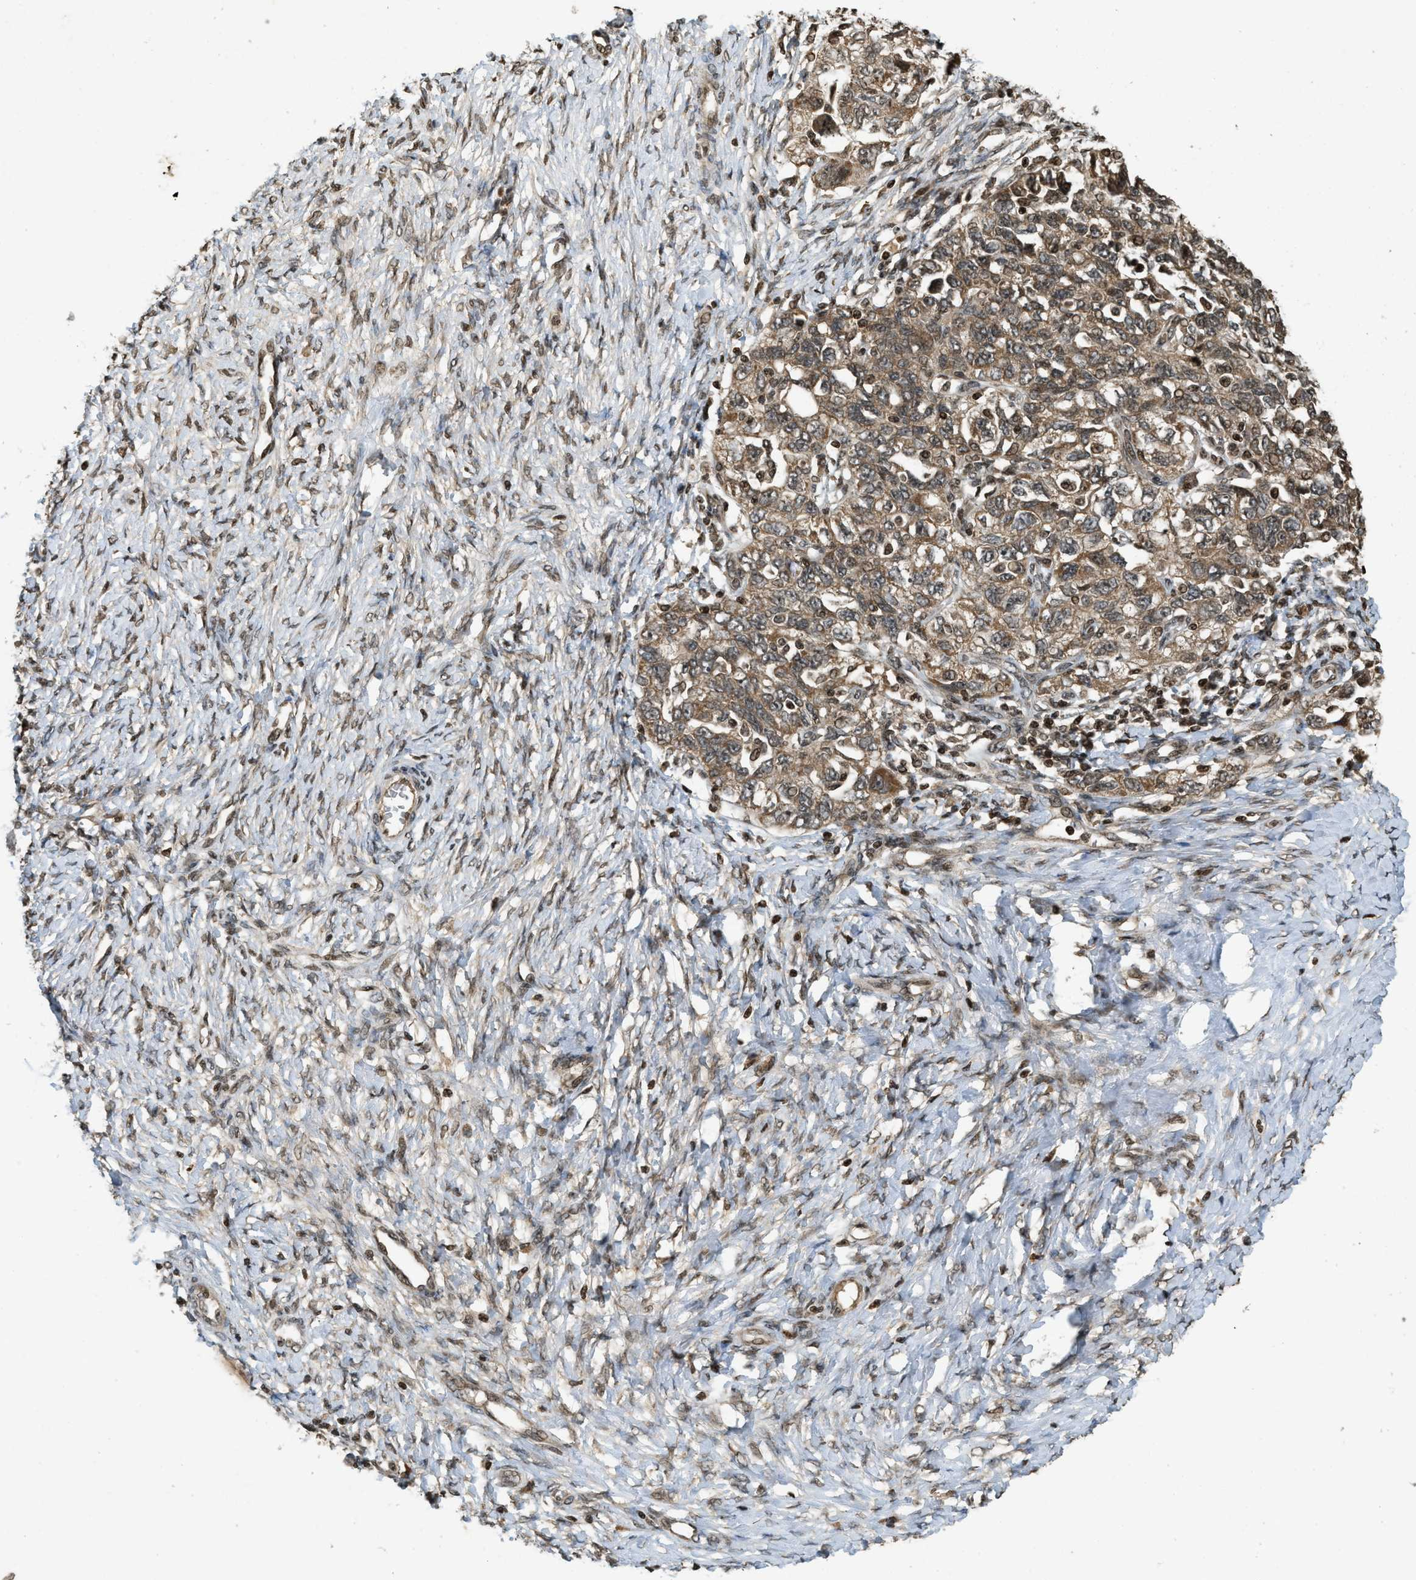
{"staining": {"intensity": "moderate", "quantity": ">75%", "location": "cytoplasmic/membranous"}, "tissue": "ovarian cancer", "cell_type": "Tumor cells", "image_type": "cancer", "snomed": [{"axis": "morphology", "description": "Carcinoma, NOS"}, {"axis": "morphology", "description": "Cystadenocarcinoma, serous, NOS"}, {"axis": "topography", "description": "Ovary"}], "caption": "The histopathology image exhibits immunohistochemical staining of ovarian cancer (carcinoma). There is moderate cytoplasmic/membranous expression is appreciated in about >75% of tumor cells.", "gene": "SIAH1", "patient": {"sex": "female", "age": 69}}